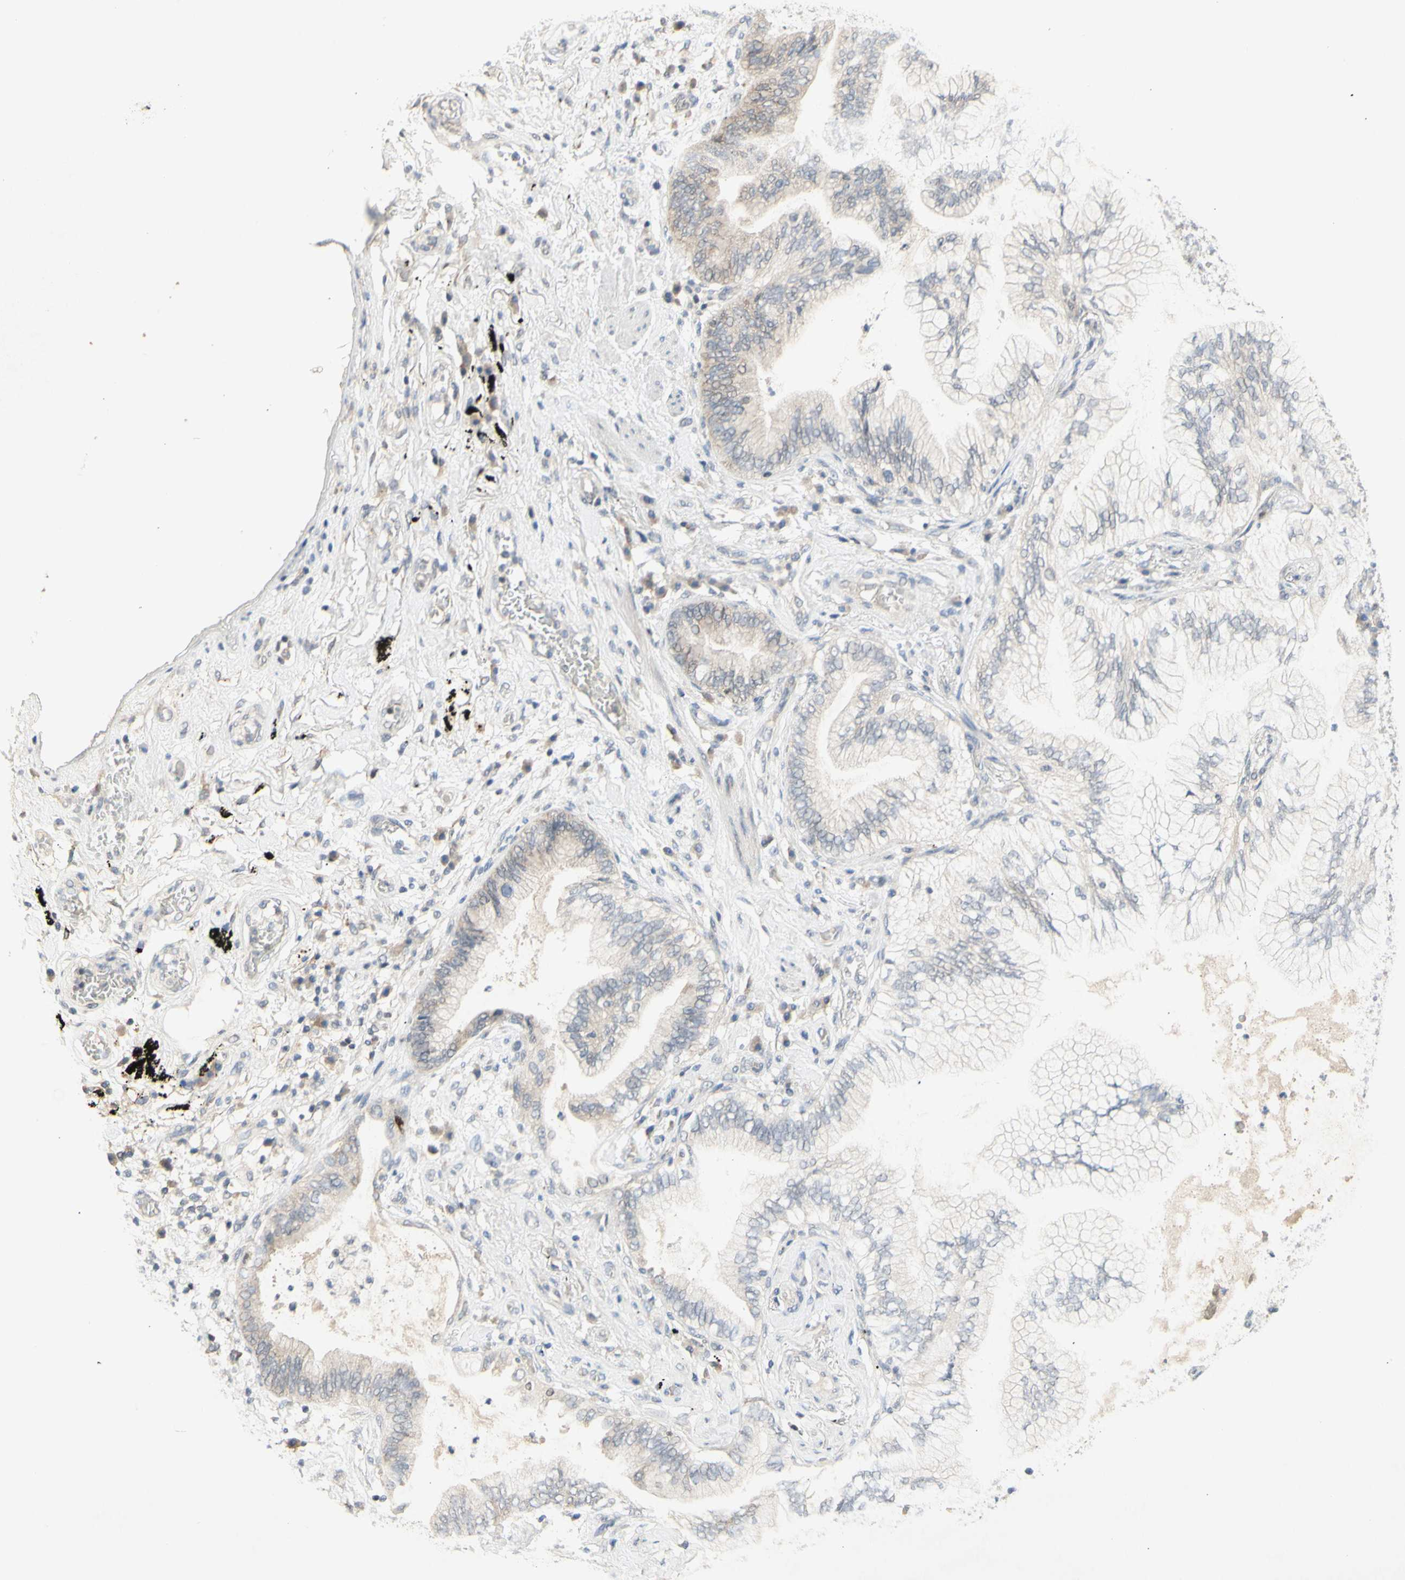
{"staining": {"intensity": "negative", "quantity": "none", "location": "none"}, "tissue": "lung cancer", "cell_type": "Tumor cells", "image_type": "cancer", "snomed": [{"axis": "morphology", "description": "Normal tissue, NOS"}, {"axis": "morphology", "description": "Adenocarcinoma, NOS"}, {"axis": "topography", "description": "Bronchus"}, {"axis": "topography", "description": "Lung"}], "caption": "Protein analysis of lung adenocarcinoma exhibits no significant expression in tumor cells. (DAB immunohistochemistry visualized using brightfield microscopy, high magnification).", "gene": "NLRP1", "patient": {"sex": "female", "age": 70}}